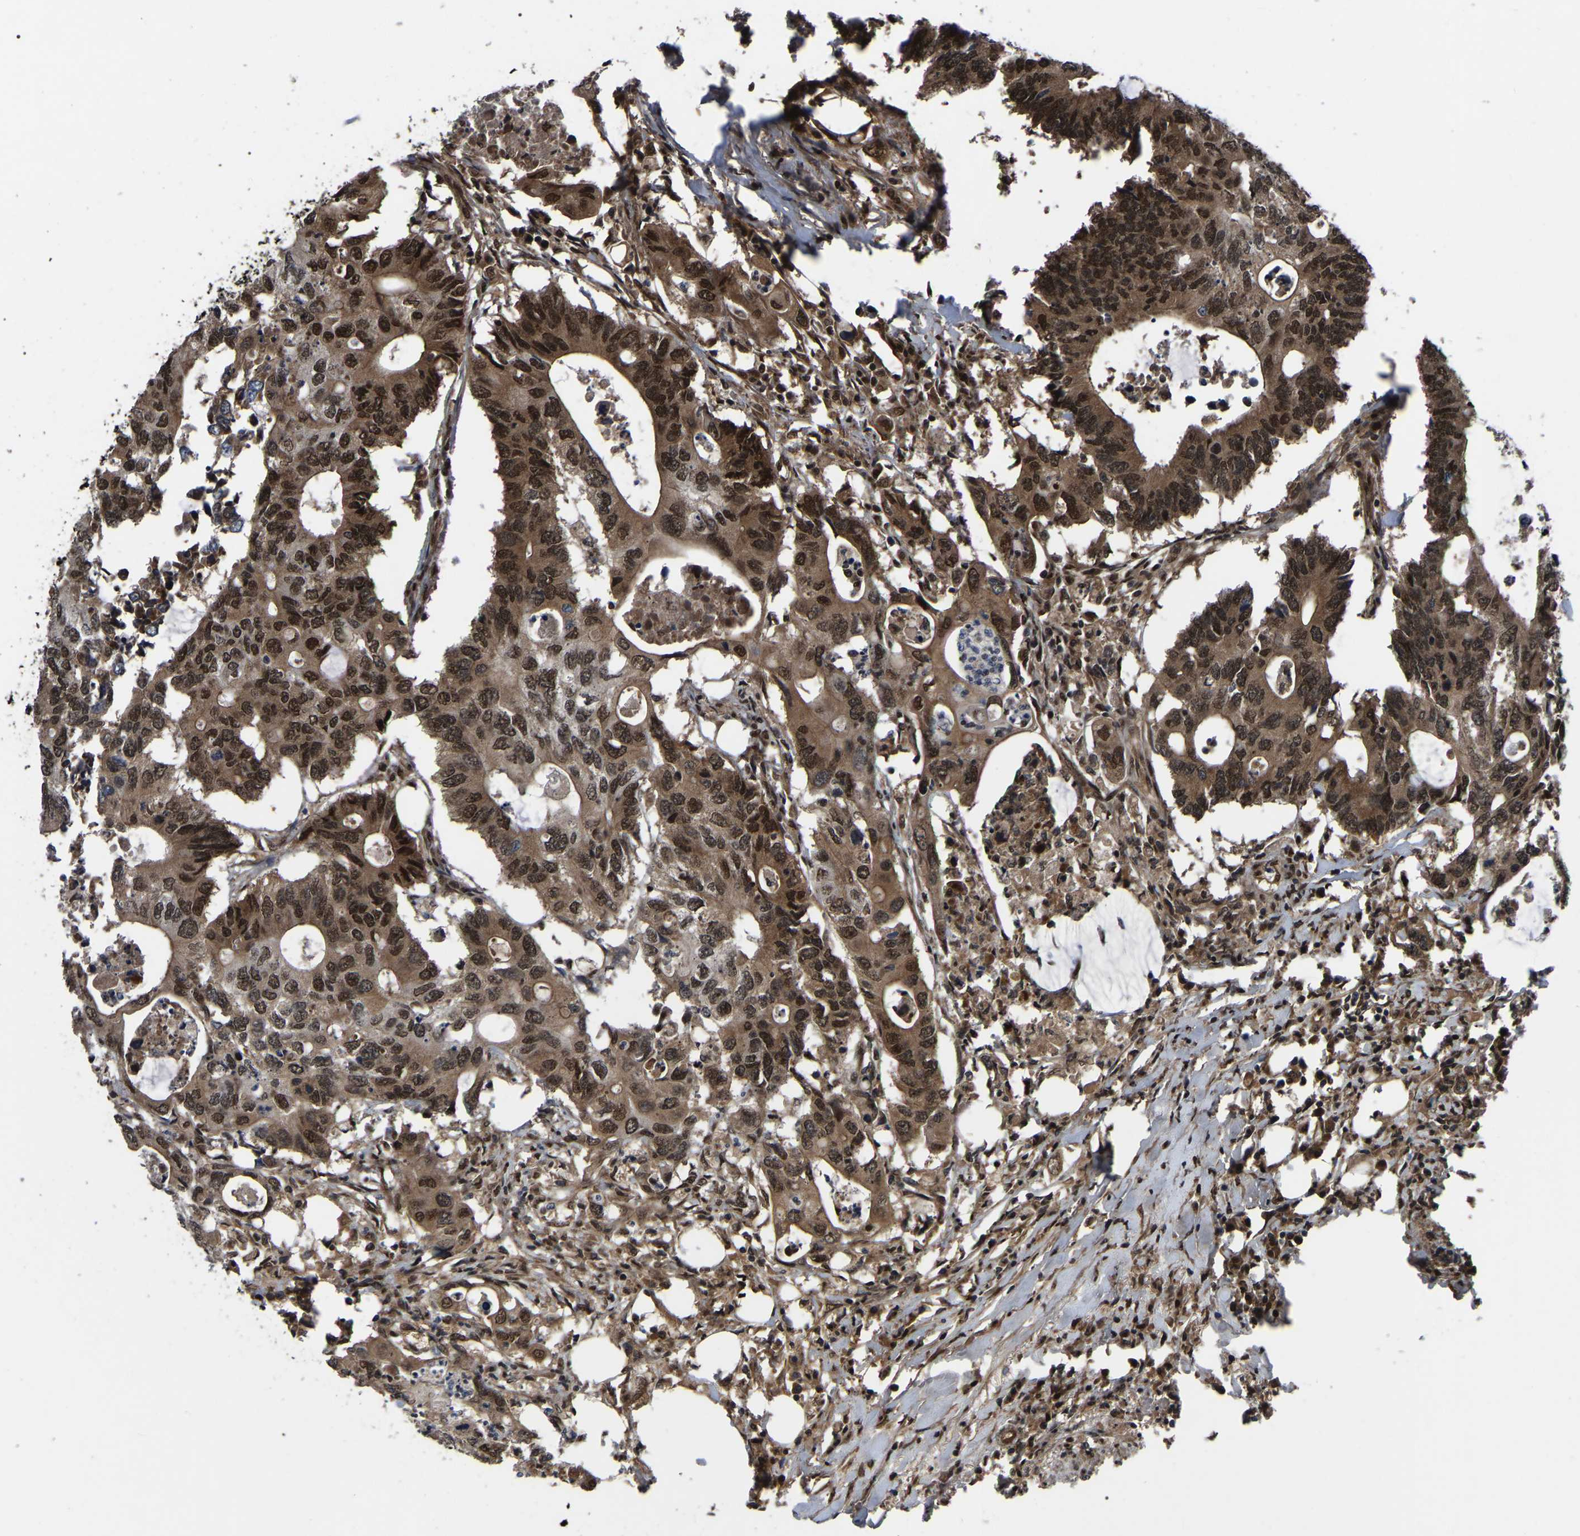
{"staining": {"intensity": "strong", "quantity": ">75%", "location": "cytoplasmic/membranous,nuclear"}, "tissue": "colorectal cancer", "cell_type": "Tumor cells", "image_type": "cancer", "snomed": [{"axis": "morphology", "description": "Adenocarcinoma, NOS"}, {"axis": "topography", "description": "Colon"}], "caption": "The image displays a brown stain indicating the presence of a protein in the cytoplasmic/membranous and nuclear of tumor cells in adenocarcinoma (colorectal). The protein is shown in brown color, while the nuclei are stained blue.", "gene": "TRIM35", "patient": {"sex": "male", "age": 71}}